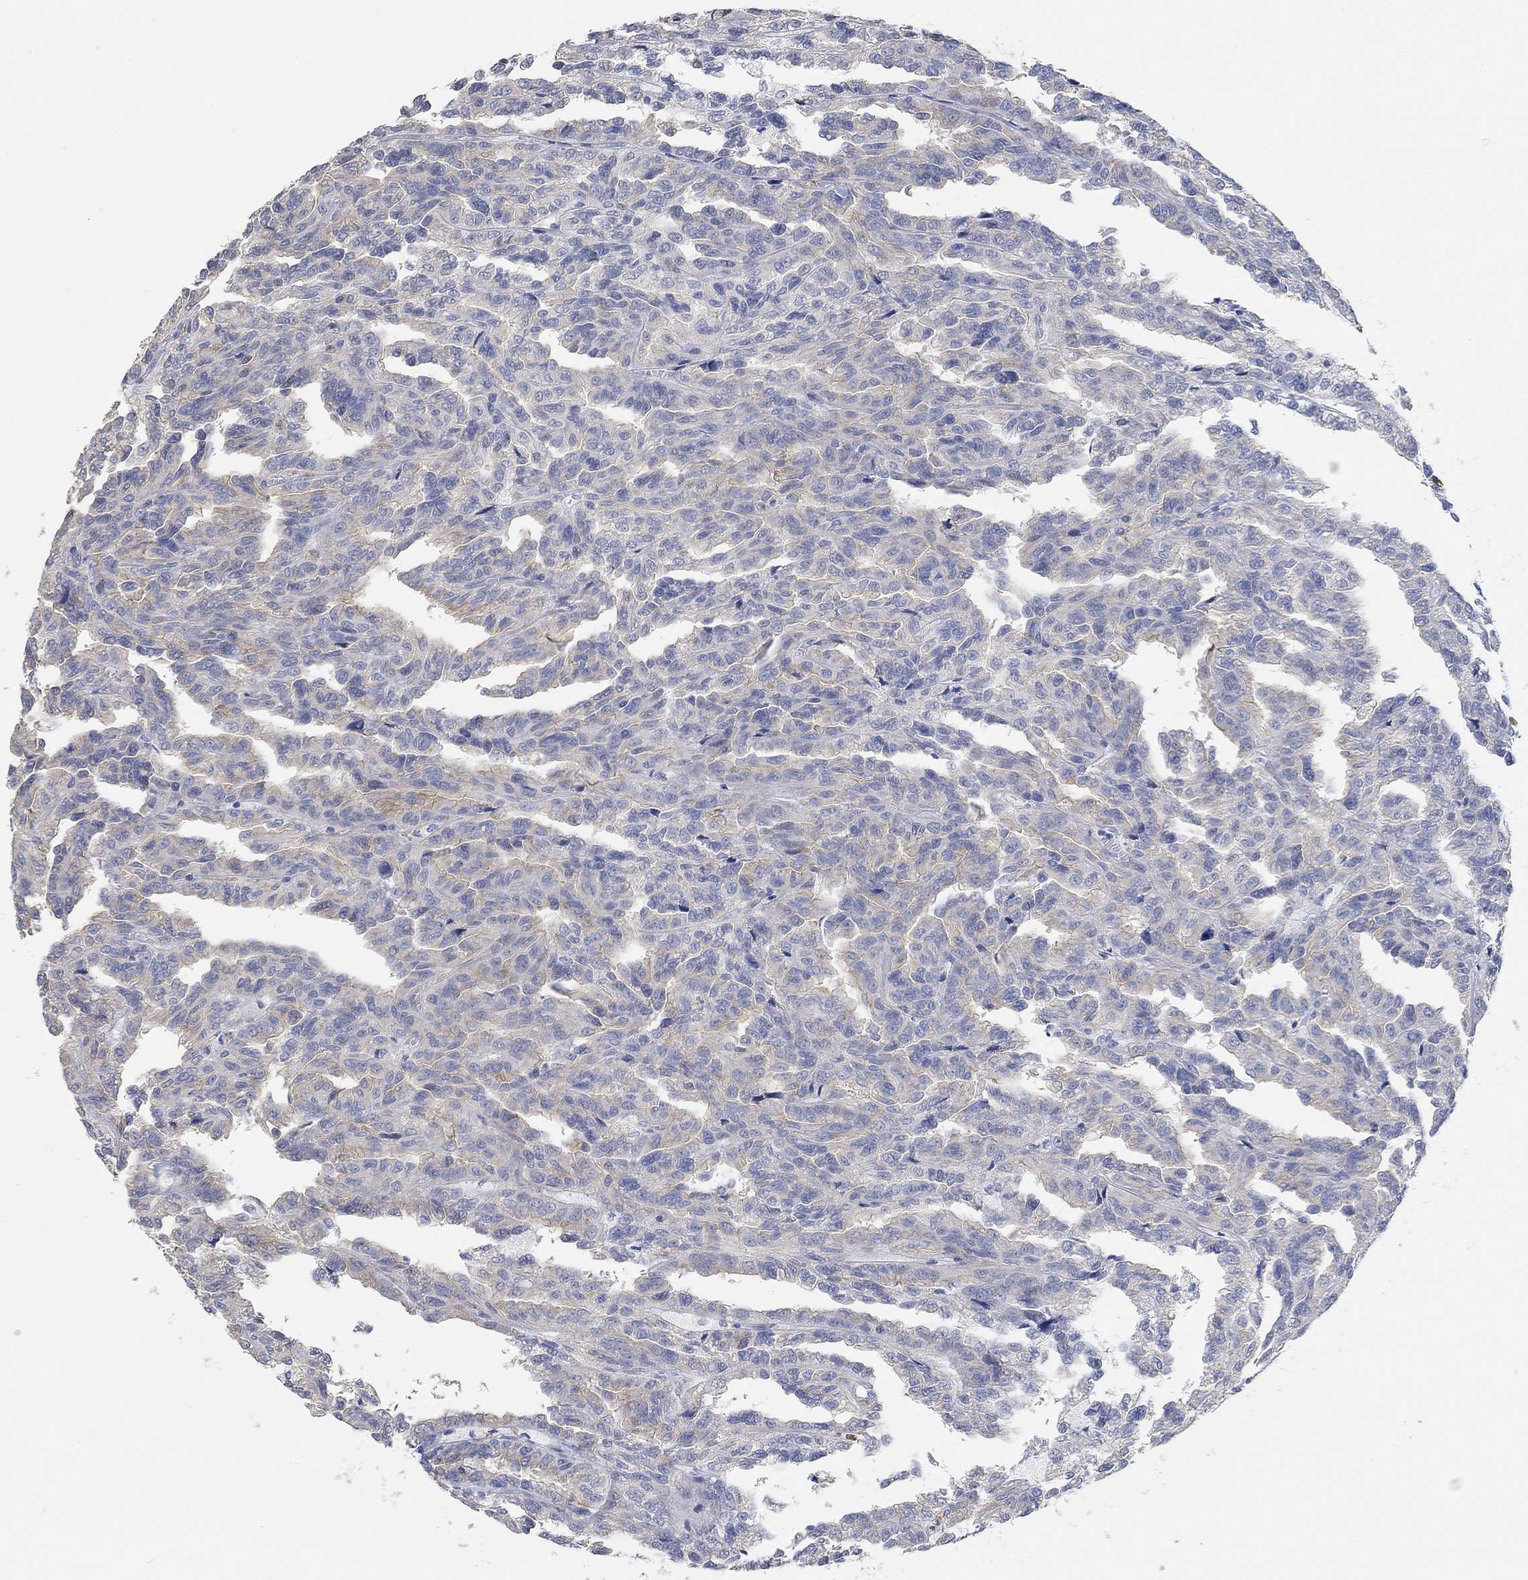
{"staining": {"intensity": "weak", "quantity": "<25%", "location": "cytoplasmic/membranous"}, "tissue": "renal cancer", "cell_type": "Tumor cells", "image_type": "cancer", "snomed": [{"axis": "morphology", "description": "Adenocarcinoma, NOS"}, {"axis": "topography", "description": "Kidney"}], "caption": "A micrograph of human renal cancer (adenocarcinoma) is negative for staining in tumor cells.", "gene": "SYT16", "patient": {"sex": "male", "age": 79}}